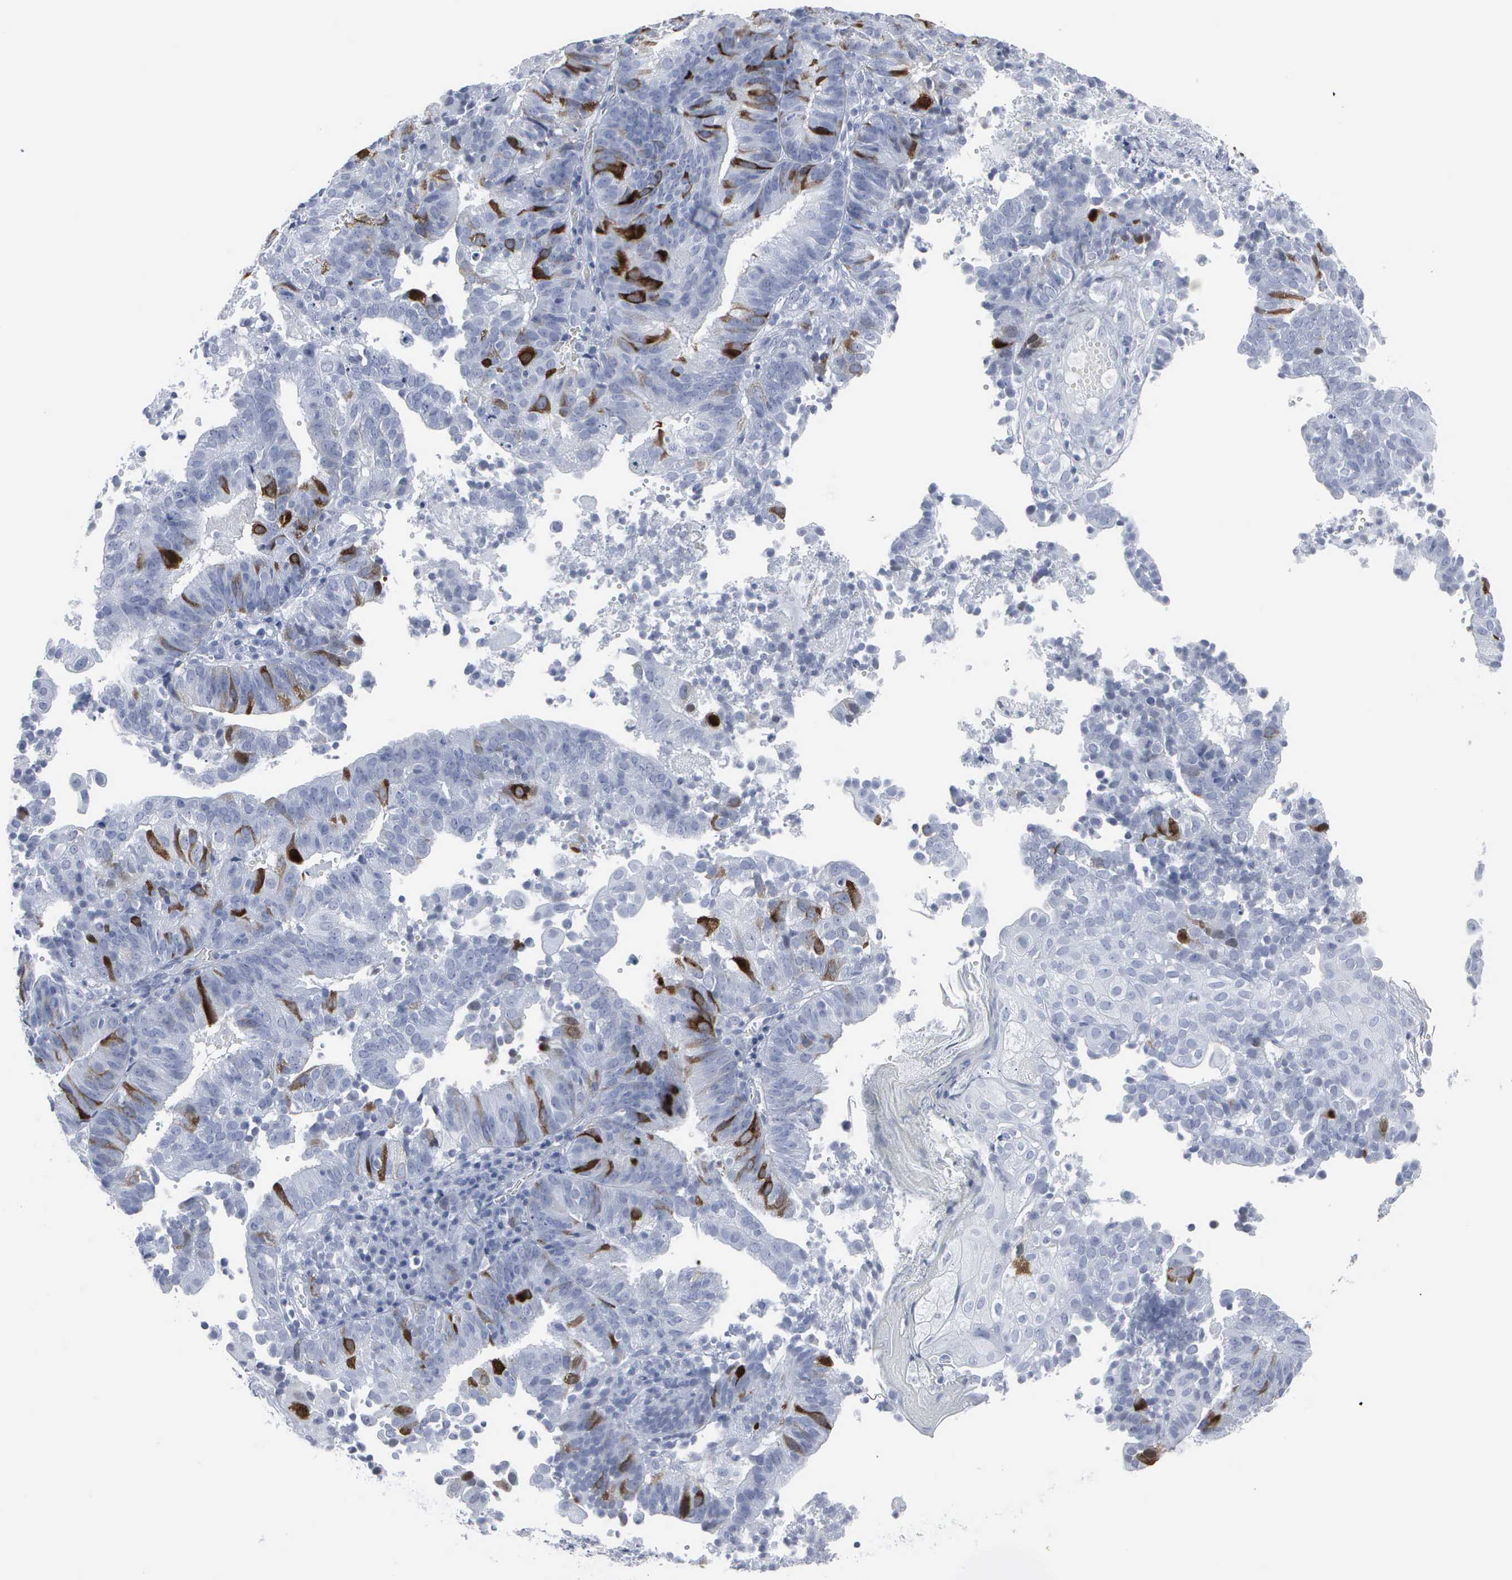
{"staining": {"intensity": "strong", "quantity": "<25%", "location": "cytoplasmic/membranous,nuclear"}, "tissue": "cervical cancer", "cell_type": "Tumor cells", "image_type": "cancer", "snomed": [{"axis": "morphology", "description": "Adenocarcinoma, NOS"}, {"axis": "topography", "description": "Cervix"}], "caption": "Cervical cancer (adenocarcinoma) tissue demonstrates strong cytoplasmic/membranous and nuclear positivity in about <25% of tumor cells", "gene": "CCNB1", "patient": {"sex": "female", "age": 60}}